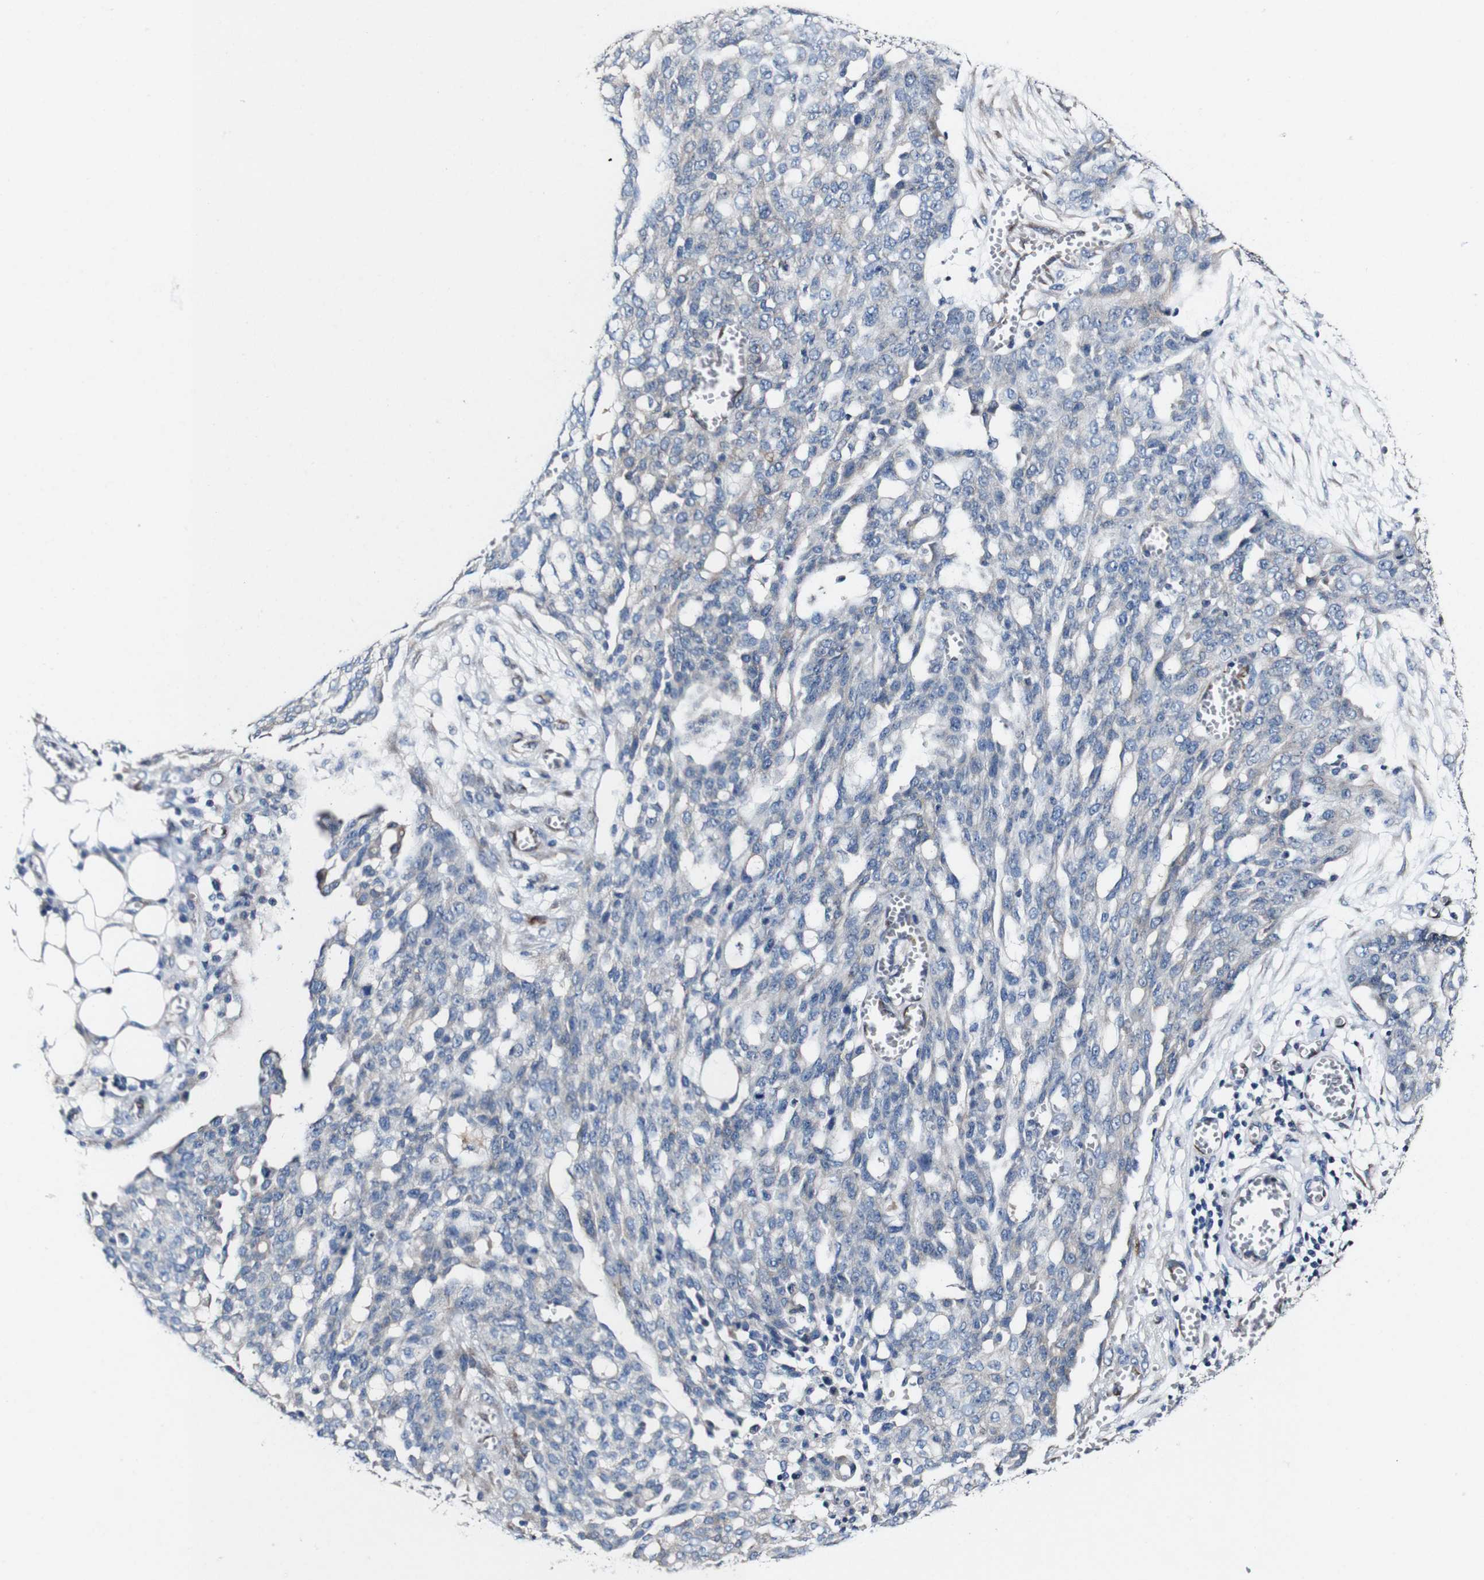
{"staining": {"intensity": "negative", "quantity": "none", "location": "none"}, "tissue": "ovarian cancer", "cell_type": "Tumor cells", "image_type": "cancer", "snomed": [{"axis": "morphology", "description": "Cystadenocarcinoma, serous, NOS"}, {"axis": "topography", "description": "Soft tissue"}, {"axis": "topography", "description": "Ovary"}], "caption": "This is an immunohistochemistry (IHC) micrograph of ovarian cancer. There is no staining in tumor cells.", "gene": "GRAMD1A", "patient": {"sex": "female", "age": 57}}